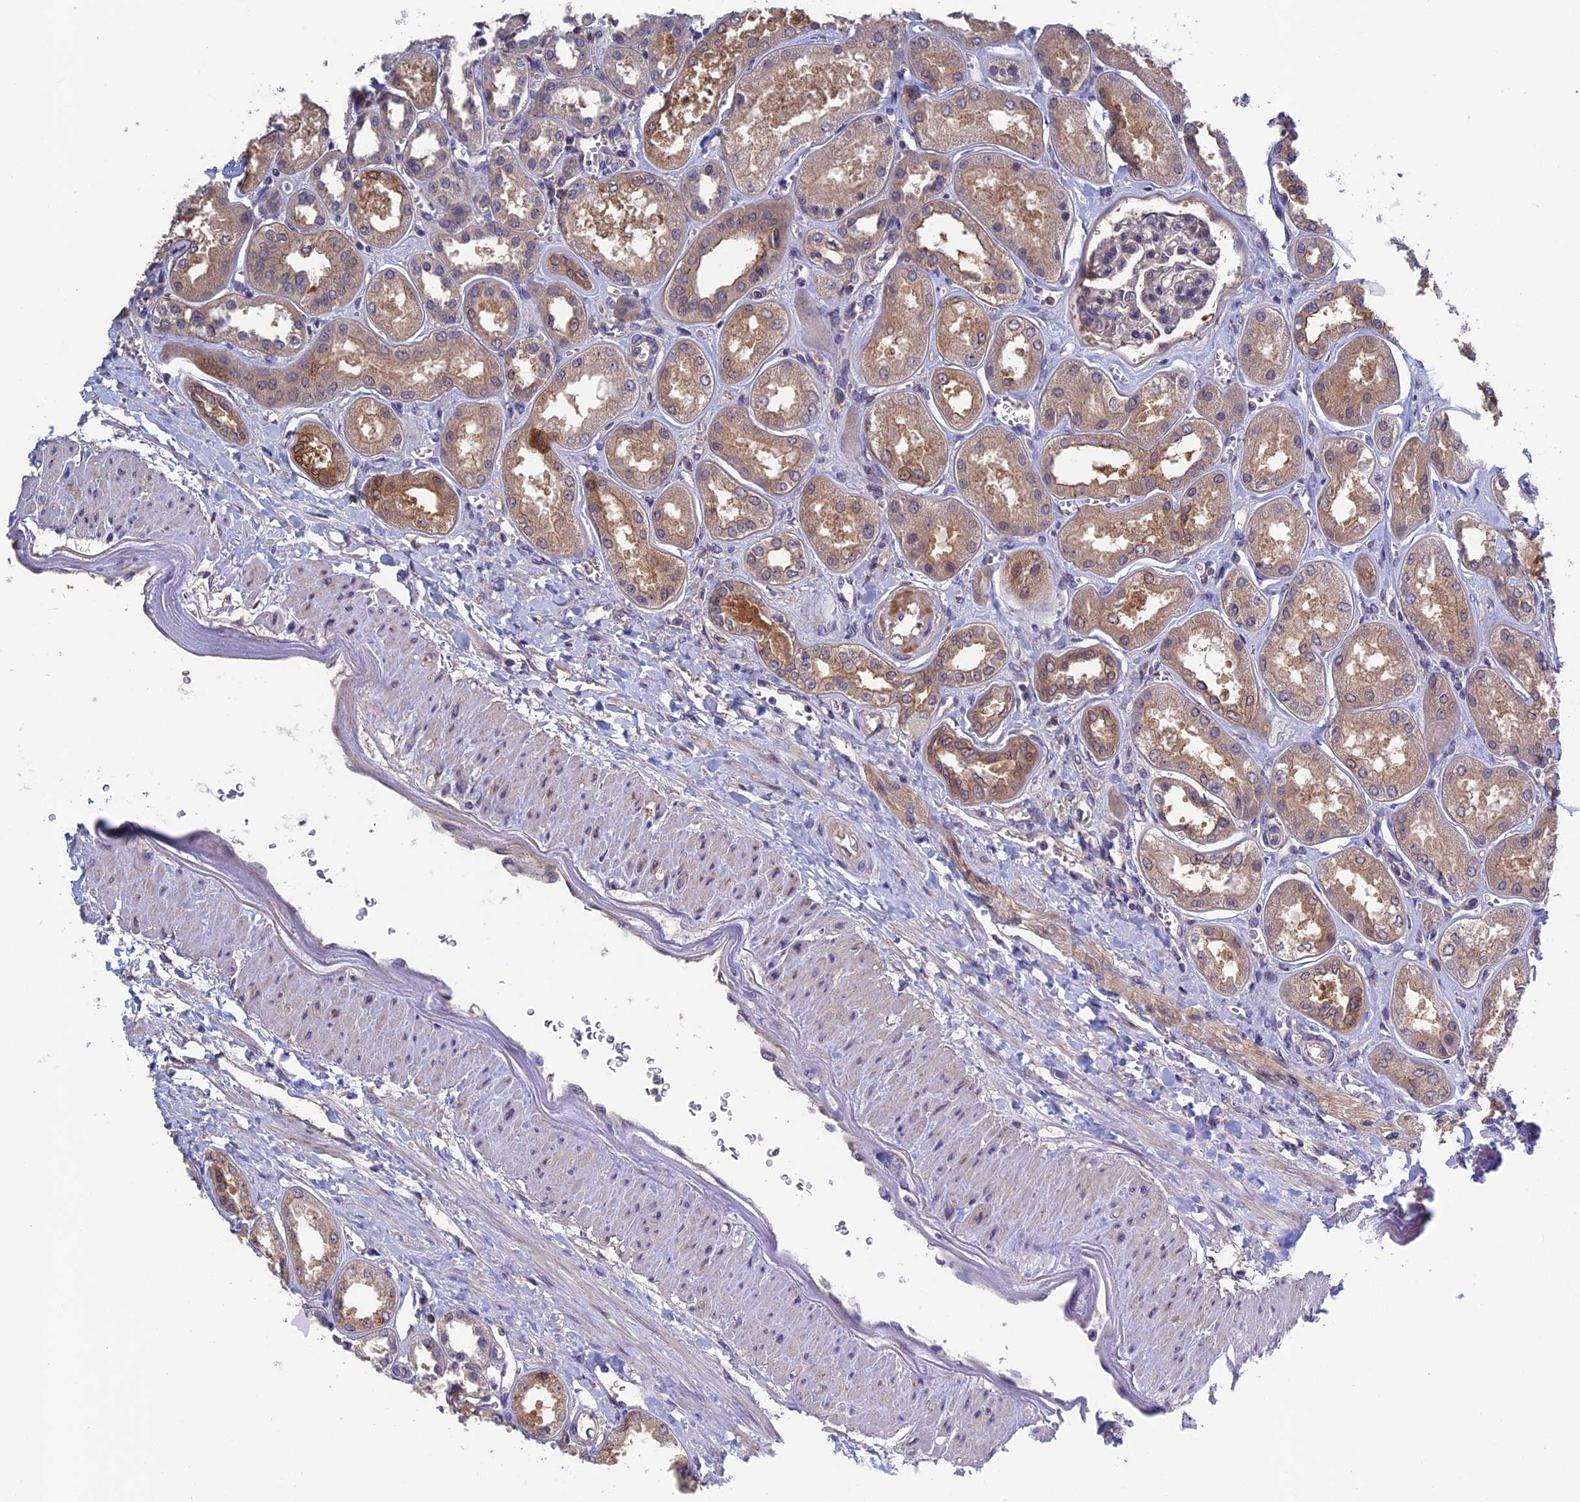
{"staining": {"intensity": "negative", "quantity": "none", "location": "none"}, "tissue": "kidney", "cell_type": "Cells in glomeruli", "image_type": "normal", "snomed": [{"axis": "morphology", "description": "Normal tissue, NOS"}, {"axis": "morphology", "description": "Adenocarcinoma, NOS"}, {"axis": "topography", "description": "Kidney"}], "caption": "Kidney stained for a protein using IHC exhibits no expression cells in glomeruli.", "gene": "LCMT1", "patient": {"sex": "female", "age": 68}}